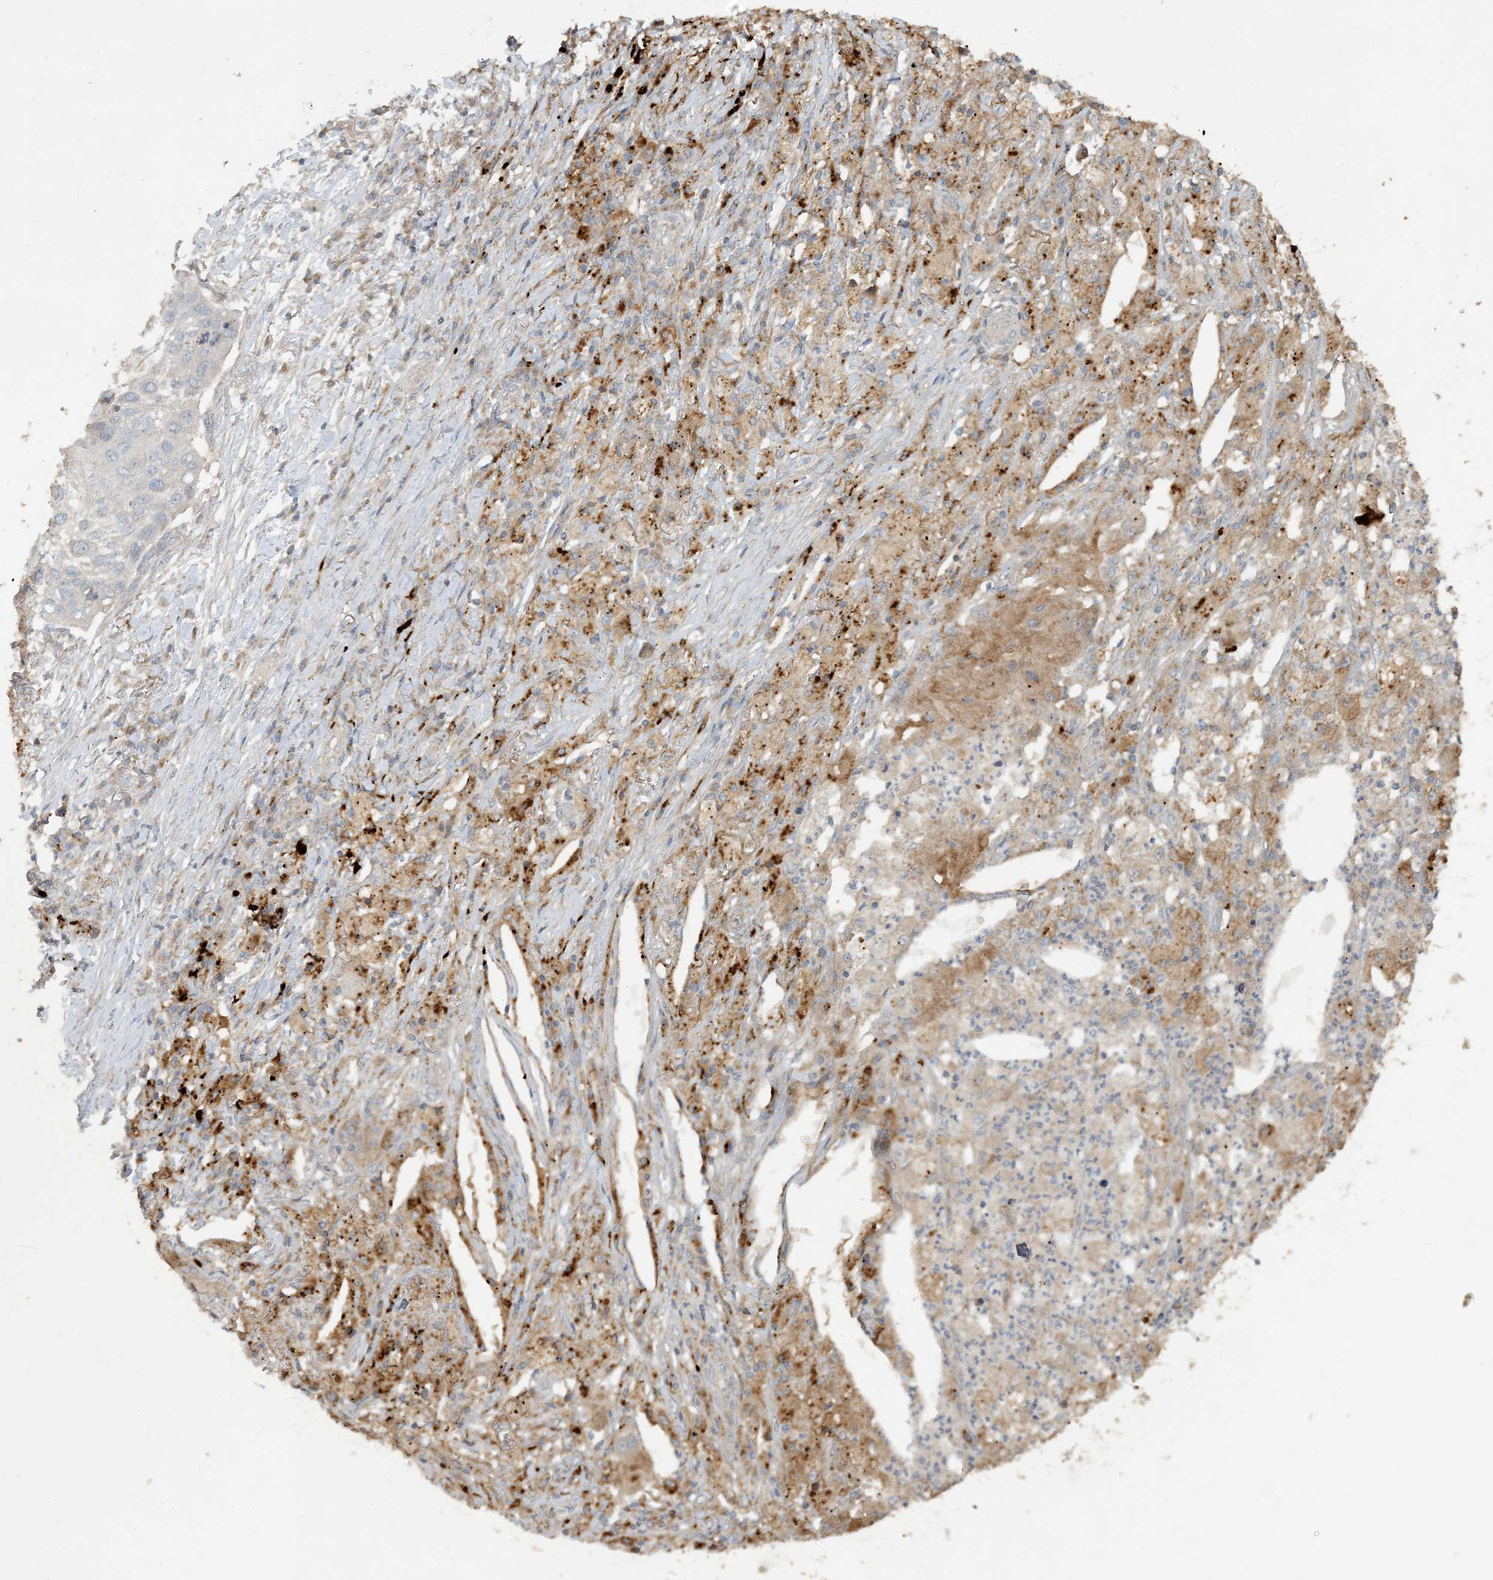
{"staining": {"intensity": "moderate", "quantity": "25%-75%", "location": "cytoplasmic/membranous"}, "tissue": "lung cancer", "cell_type": "Tumor cells", "image_type": "cancer", "snomed": [{"axis": "morphology", "description": "Squamous cell carcinoma, NOS"}, {"axis": "topography", "description": "Lung"}], "caption": "Immunohistochemistry histopathology image of neoplastic tissue: human squamous cell carcinoma (lung) stained using immunohistochemistry (IHC) reveals medium levels of moderate protein expression localized specifically in the cytoplasmic/membranous of tumor cells, appearing as a cytoplasmic/membranous brown color.", "gene": "LTN1", "patient": {"sex": "female", "age": 63}}